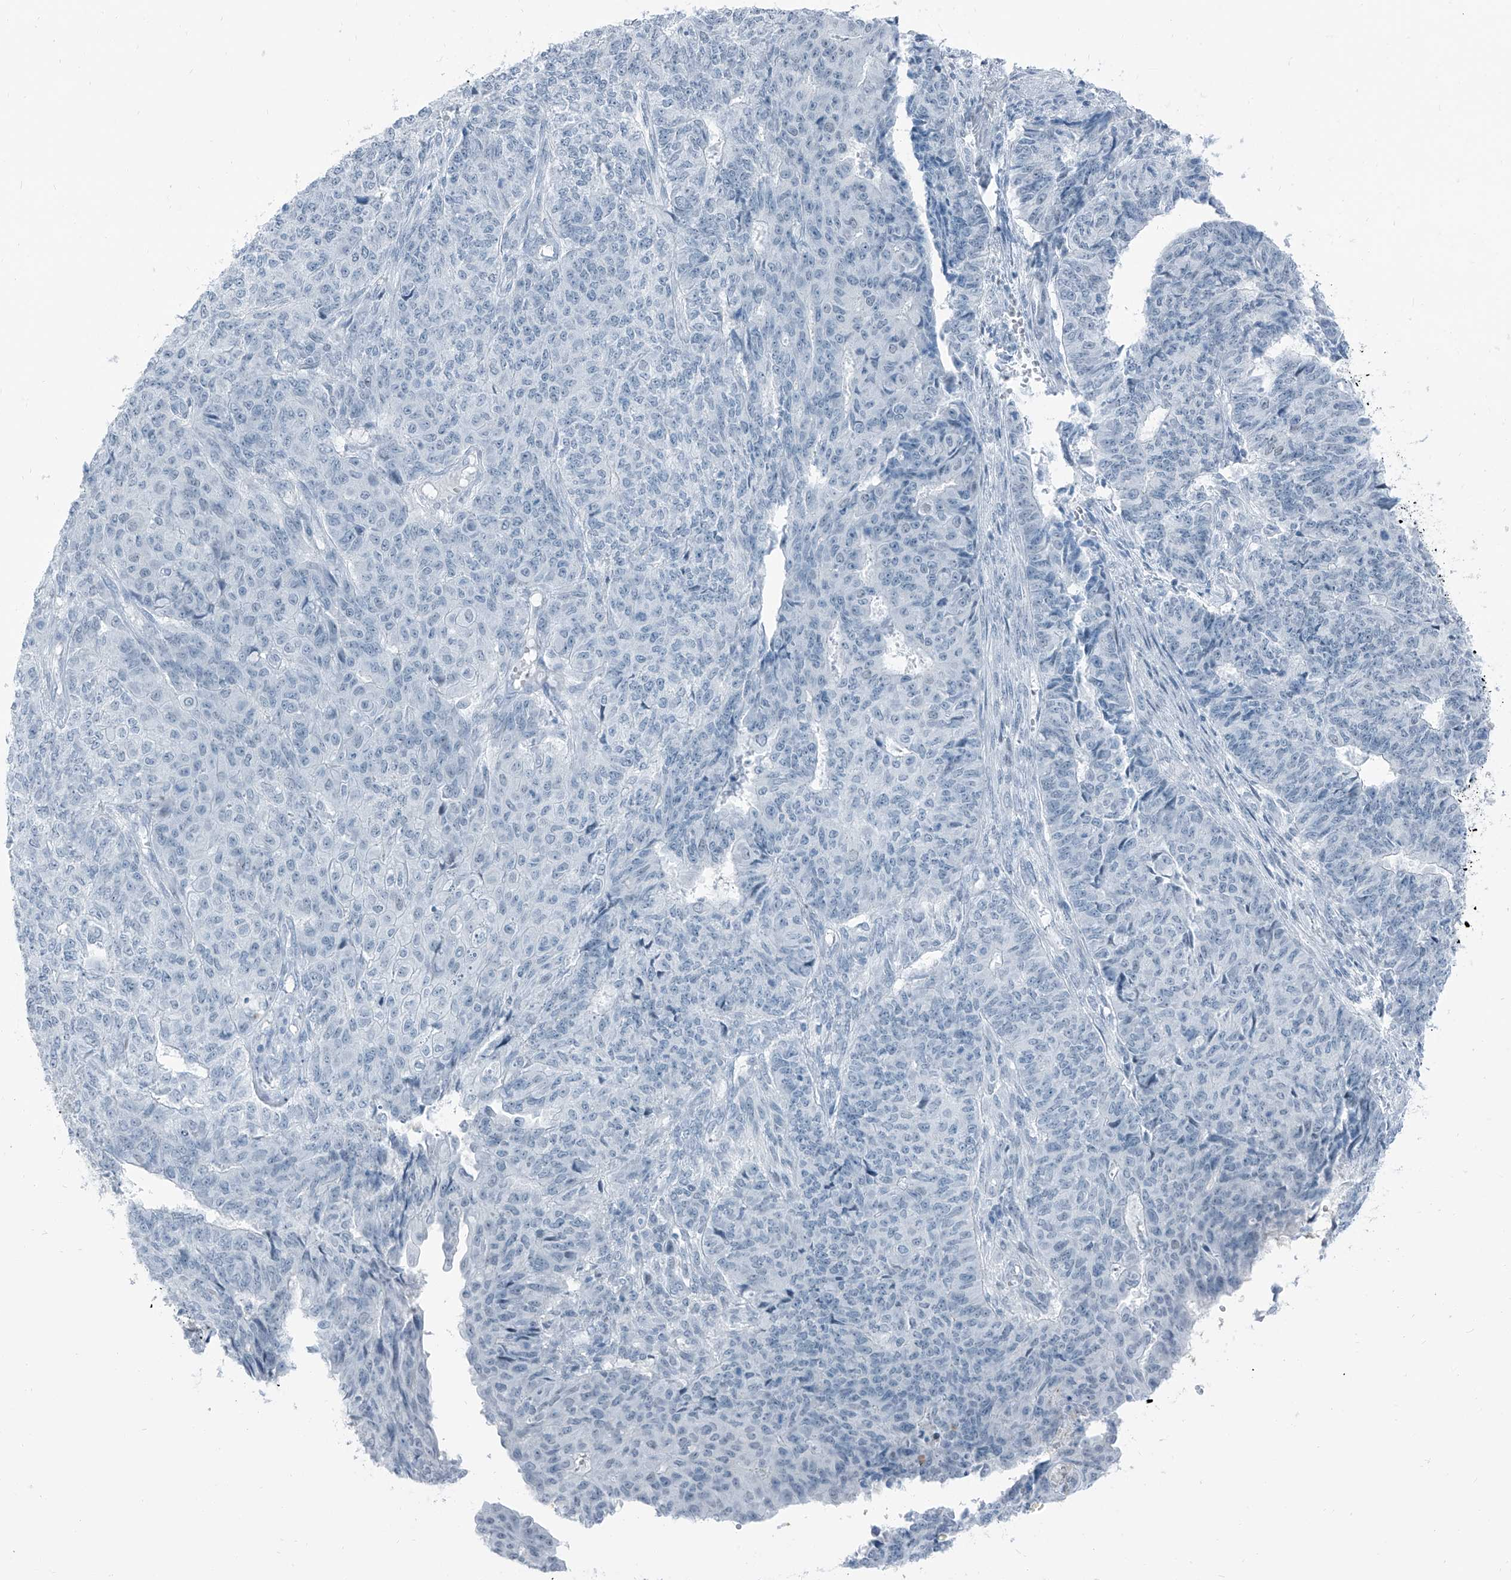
{"staining": {"intensity": "negative", "quantity": "none", "location": "none"}, "tissue": "endometrial cancer", "cell_type": "Tumor cells", "image_type": "cancer", "snomed": [{"axis": "morphology", "description": "Adenocarcinoma, NOS"}, {"axis": "topography", "description": "Endometrium"}], "caption": "Immunohistochemical staining of endometrial cancer reveals no significant positivity in tumor cells.", "gene": "RGN", "patient": {"sex": "female", "age": 32}}